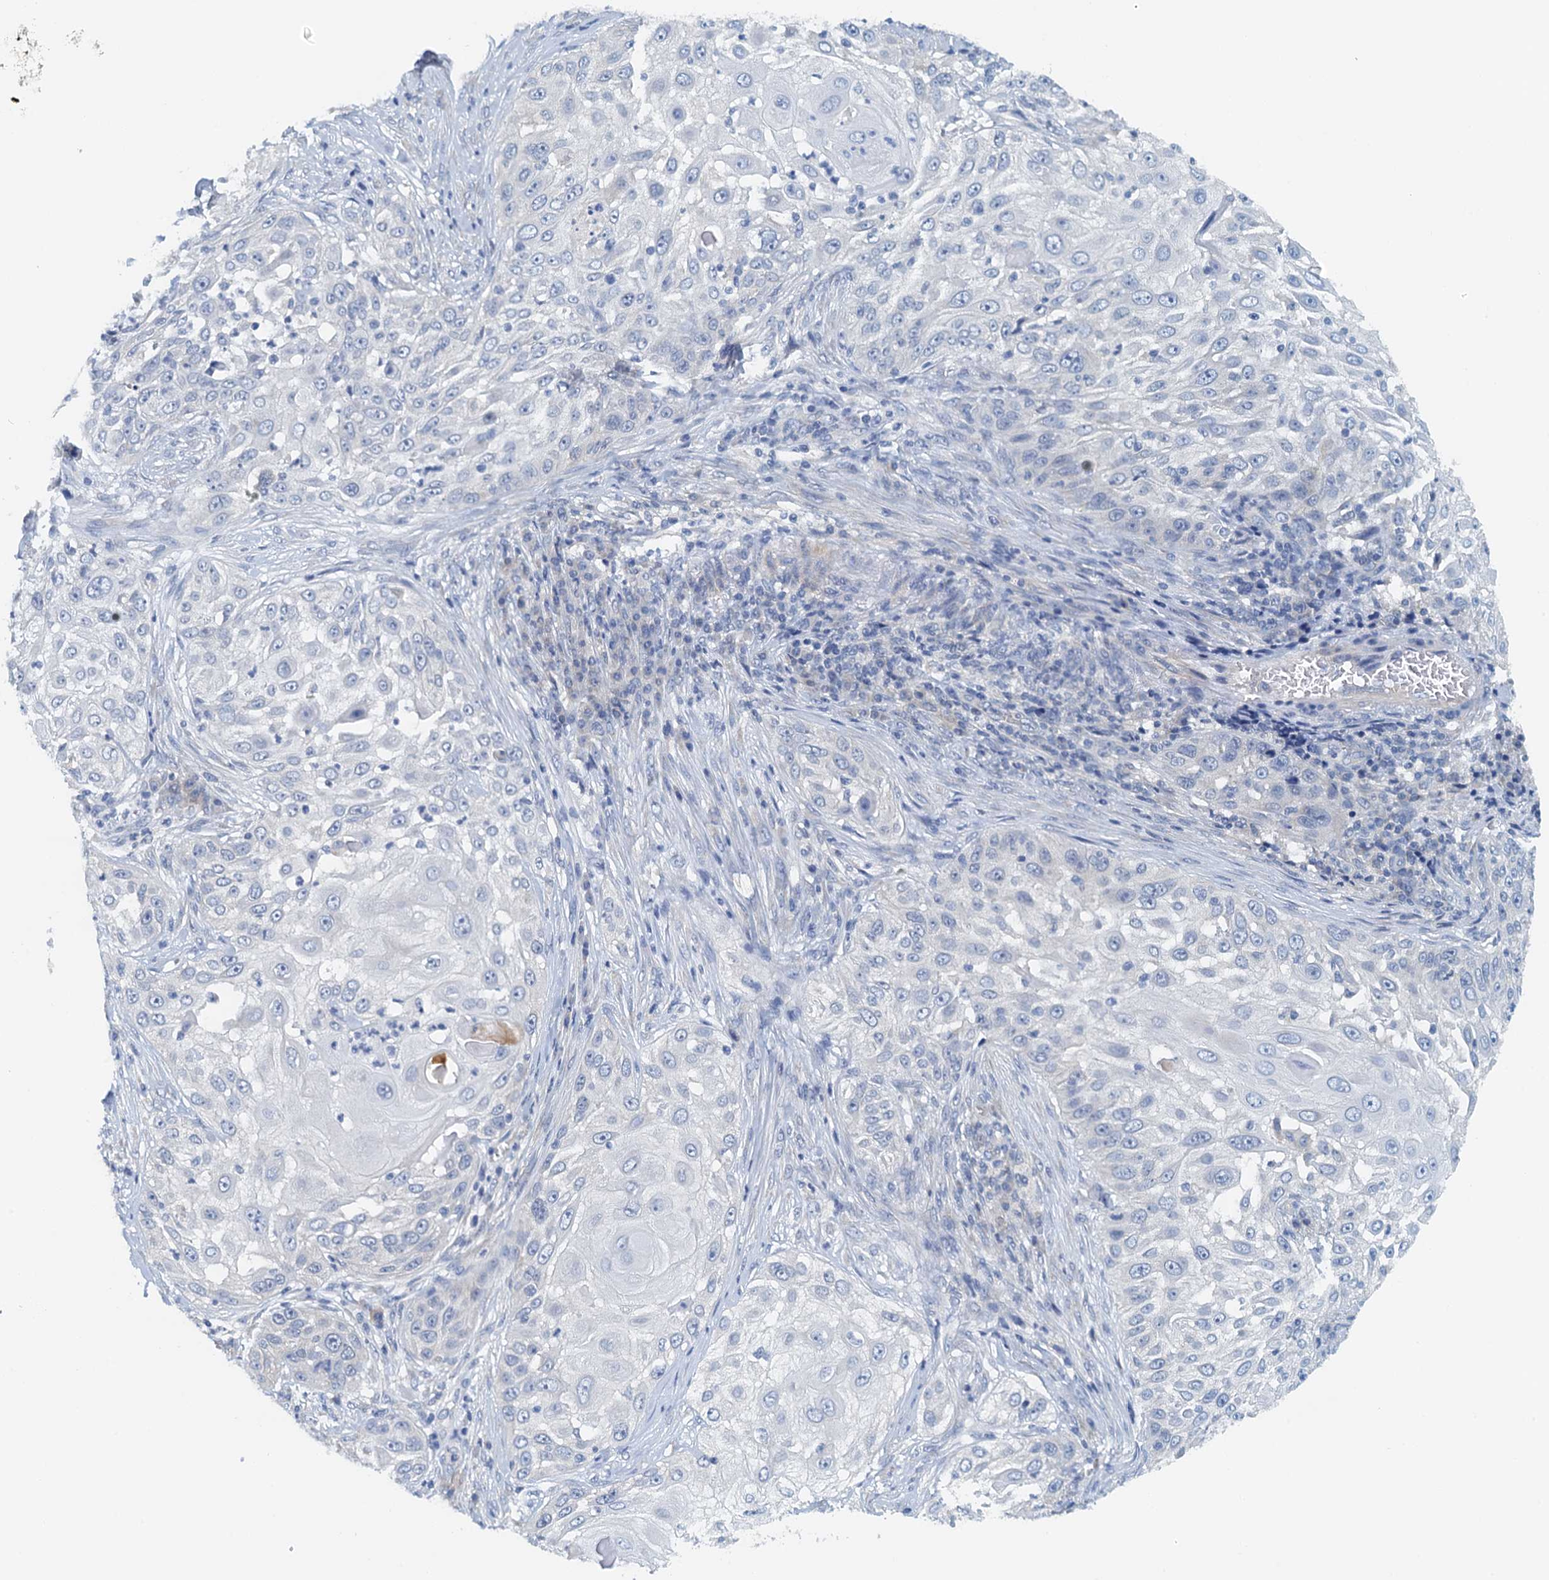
{"staining": {"intensity": "negative", "quantity": "none", "location": "none"}, "tissue": "skin cancer", "cell_type": "Tumor cells", "image_type": "cancer", "snomed": [{"axis": "morphology", "description": "Squamous cell carcinoma, NOS"}, {"axis": "topography", "description": "Skin"}], "caption": "Skin cancer (squamous cell carcinoma) stained for a protein using immunohistochemistry (IHC) shows no expression tumor cells.", "gene": "DTD1", "patient": {"sex": "female", "age": 44}}